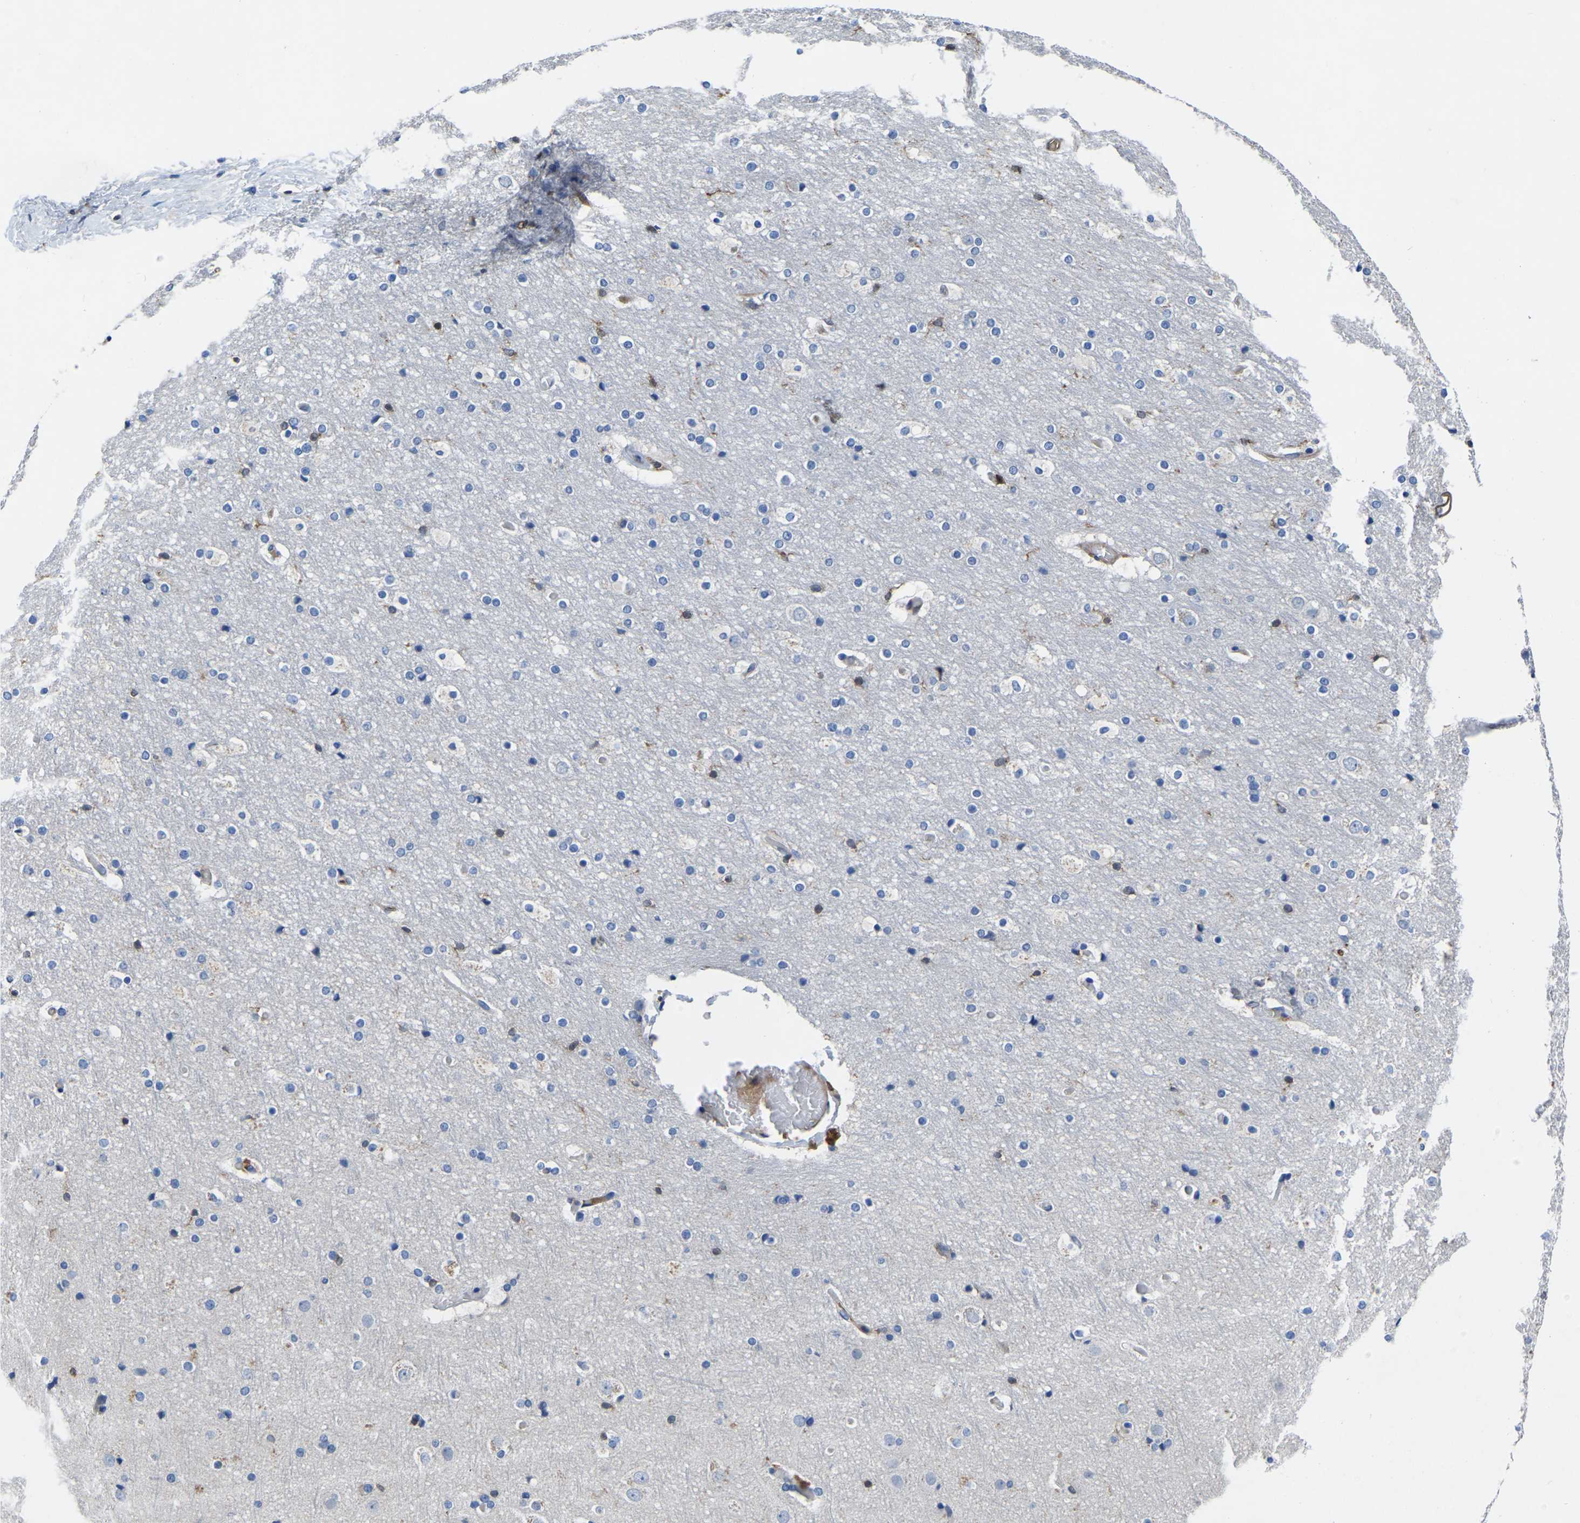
{"staining": {"intensity": "weak", "quantity": "25%-75%", "location": "cytoplasmic/membranous"}, "tissue": "cerebral cortex", "cell_type": "Endothelial cells", "image_type": "normal", "snomed": [{"axis": "morphology", "description": "Normal tissue, NOS"}, {"axis": "topography", "description": "Cerebral cortex"}], "caption": "IHC (DAB) staining of benign cerebral cortex demonstrates weak cytoplasmic/membranous protein staining in about 25%-75% of endothelial cells. Immunohistochemistry stains the protein in brown and the nuclei are stained blue.", "gene": "ATG2B", "patient": {"sex": "male", "age": 57}}